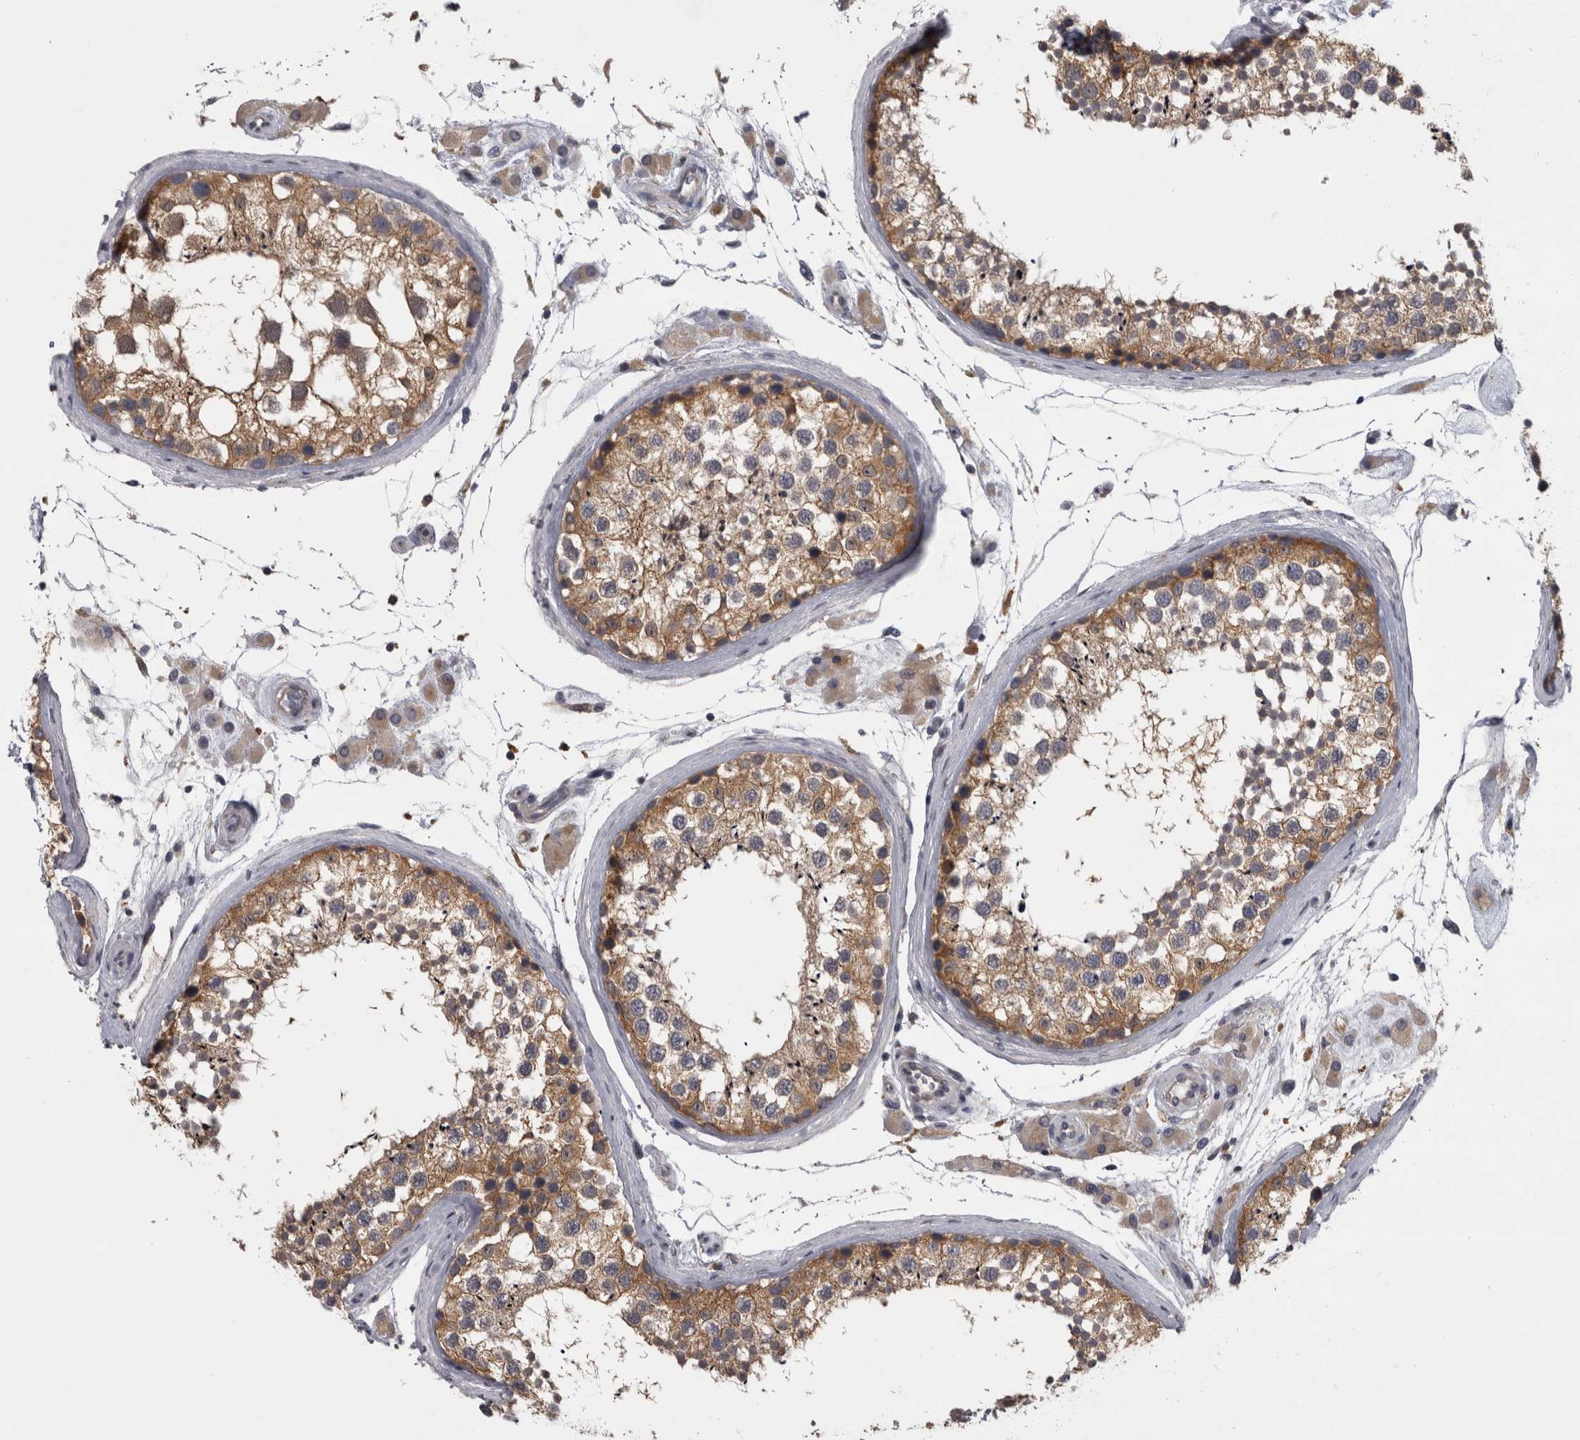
{"staining": {"intensity": "moderate", "quantity": ">75%", "location": "cytoplasmic/membranous"}, "tissue": "testis", "cell_type": "Cells in seminiferous ducts", "image_type": "normal", "snomed": [{"axis": "morphology", "description": "Normal tissue, NOS"}, {"axis": "topography", "description": "Testis"}], "caption": "This histopathology image shows normal testis stained with immunohistochemistry to label a protein in brown. The cytoplasmic/membranous of cells in seminiferous ducts show moderate positivity for the protein. Nuclei are counter-stained blue.", "gene": "PRKCI", "patient": {"sex": "male", "age": 46}}